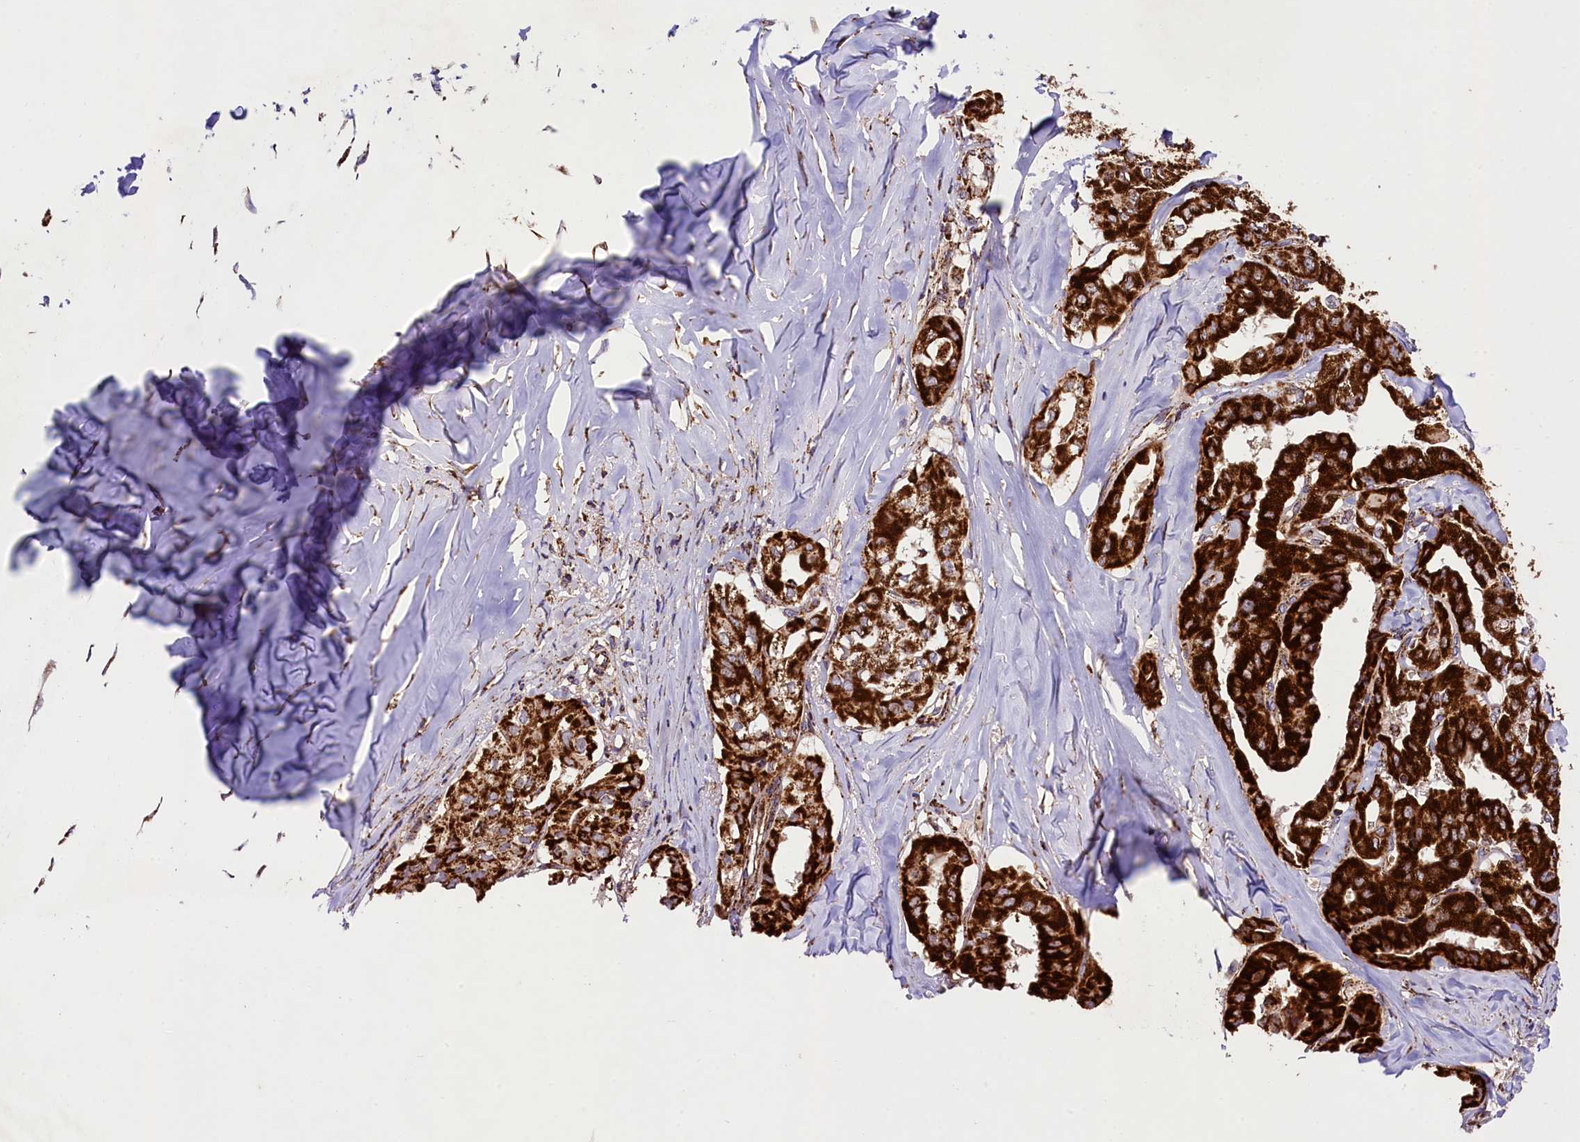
{"staining": {"intensity": "strong", "quantity": ">75%", "location": "cytoplasmic/membranous"}, "tissue": "thyroid cancer", "cell_type": "Tumor cells", "image_type": "cancer", "snomed": [{"axis": "morphology", "description": "Papillary adenocarcinoma, NOS"}, {"axis": "topography", "description": "Thyroid gland"}], "caption": "Brown immunohistochemical staining in papillary adenocarcinoma (thyroid) demonstrates strong cytoplasmic/membranous positivity in about >75% of tumor cells.", "gene": "CLYBL", "patient": {"sex": "female", "age": 59}}